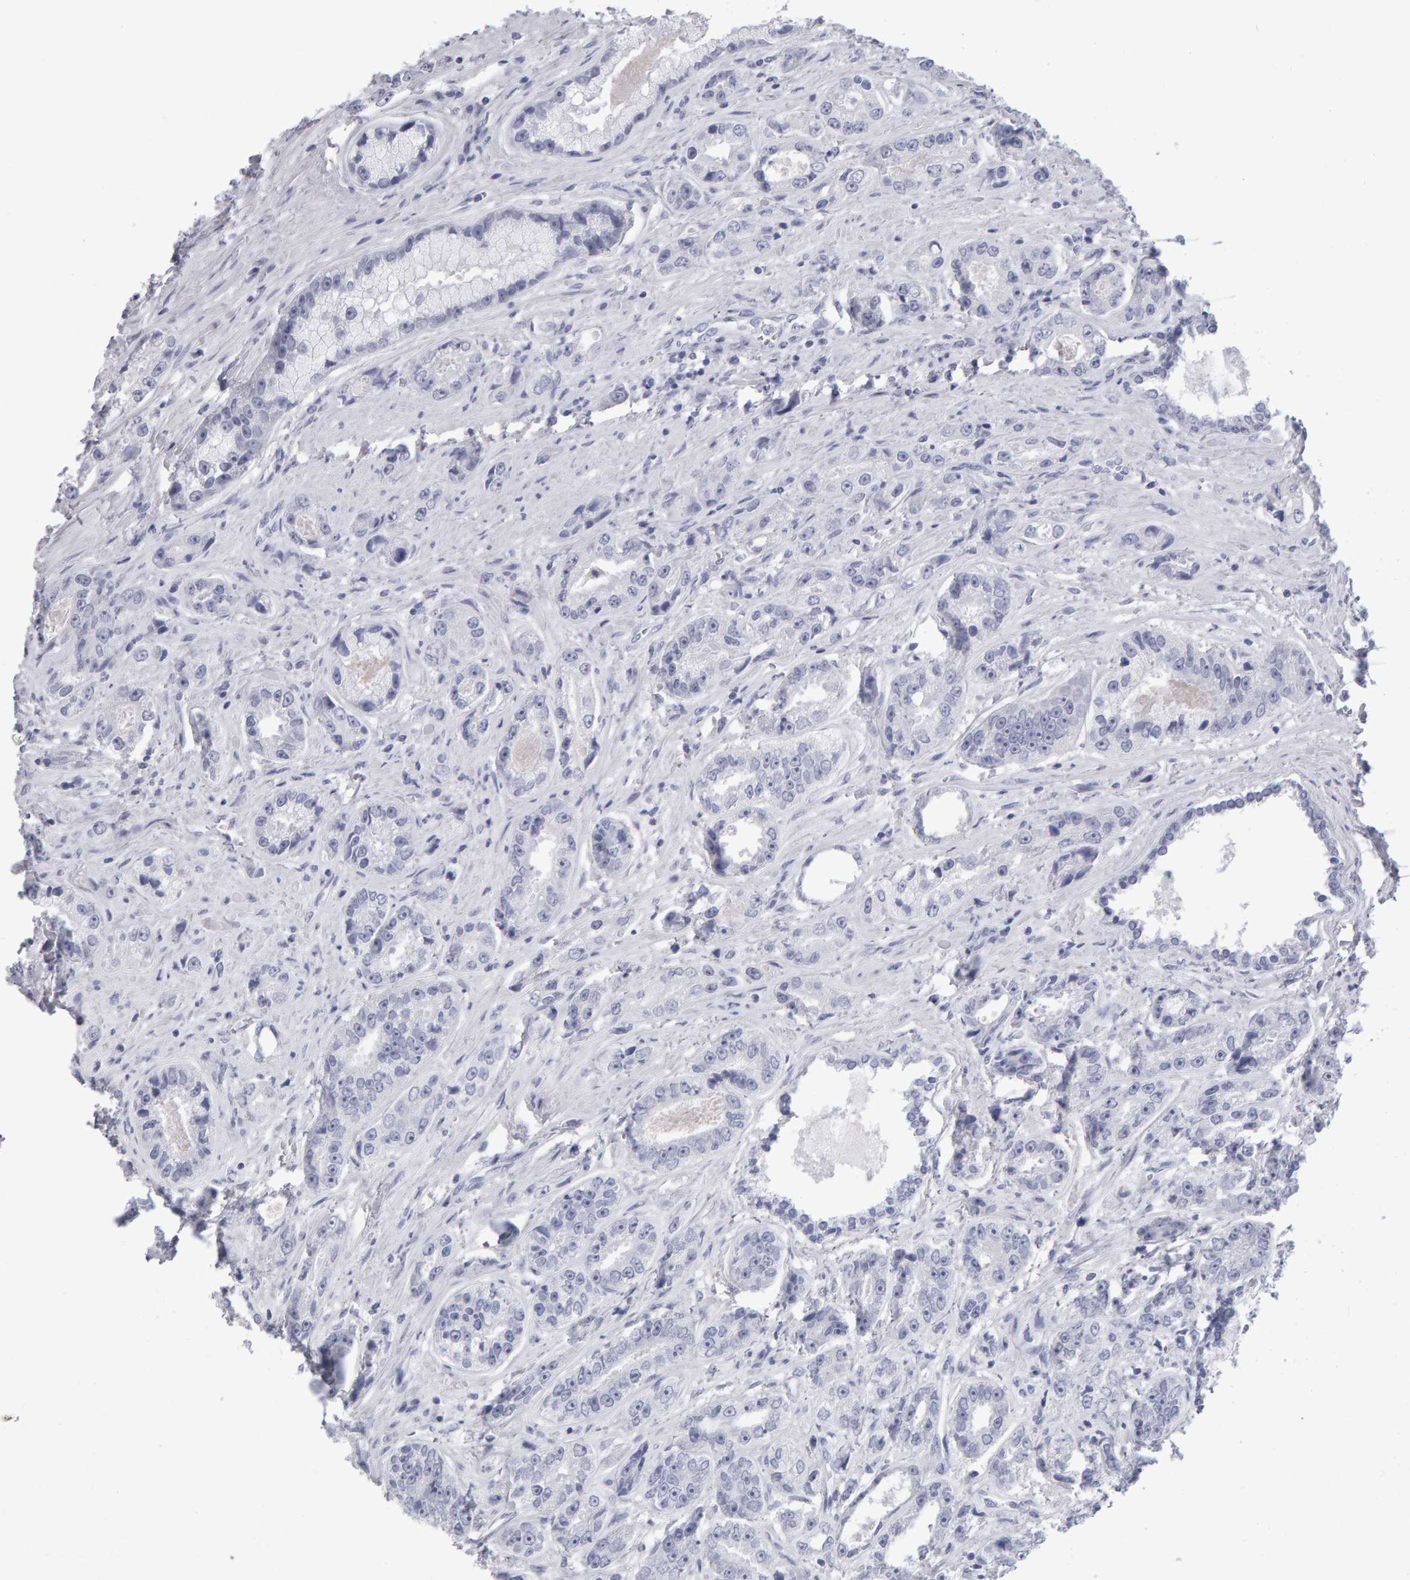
{"staining": {"intensity": "negative", "quantity": "none", "location": "none"}, "tissue": "prostate cancer", "cell_type": "Tumor cells", "image_type": "cancer", "snomed": [{"axis": "morphology", "description": "Adenocarcinoma, High grade"}, {"axis": "topography", "description": "Prostate"}], "caption": "Immunohistochemistry photomicrograph of neoplastic tissue: prostate cancer stained with DAB reveals no significant protein staining in tumor cells. (DAB (3,3'-diaminobenzidine) immunohistochemistry visualized using brightfield microscopy, high magnification).", "gene": "NCDN", "patient": {"sex": "male", "age": 61}}